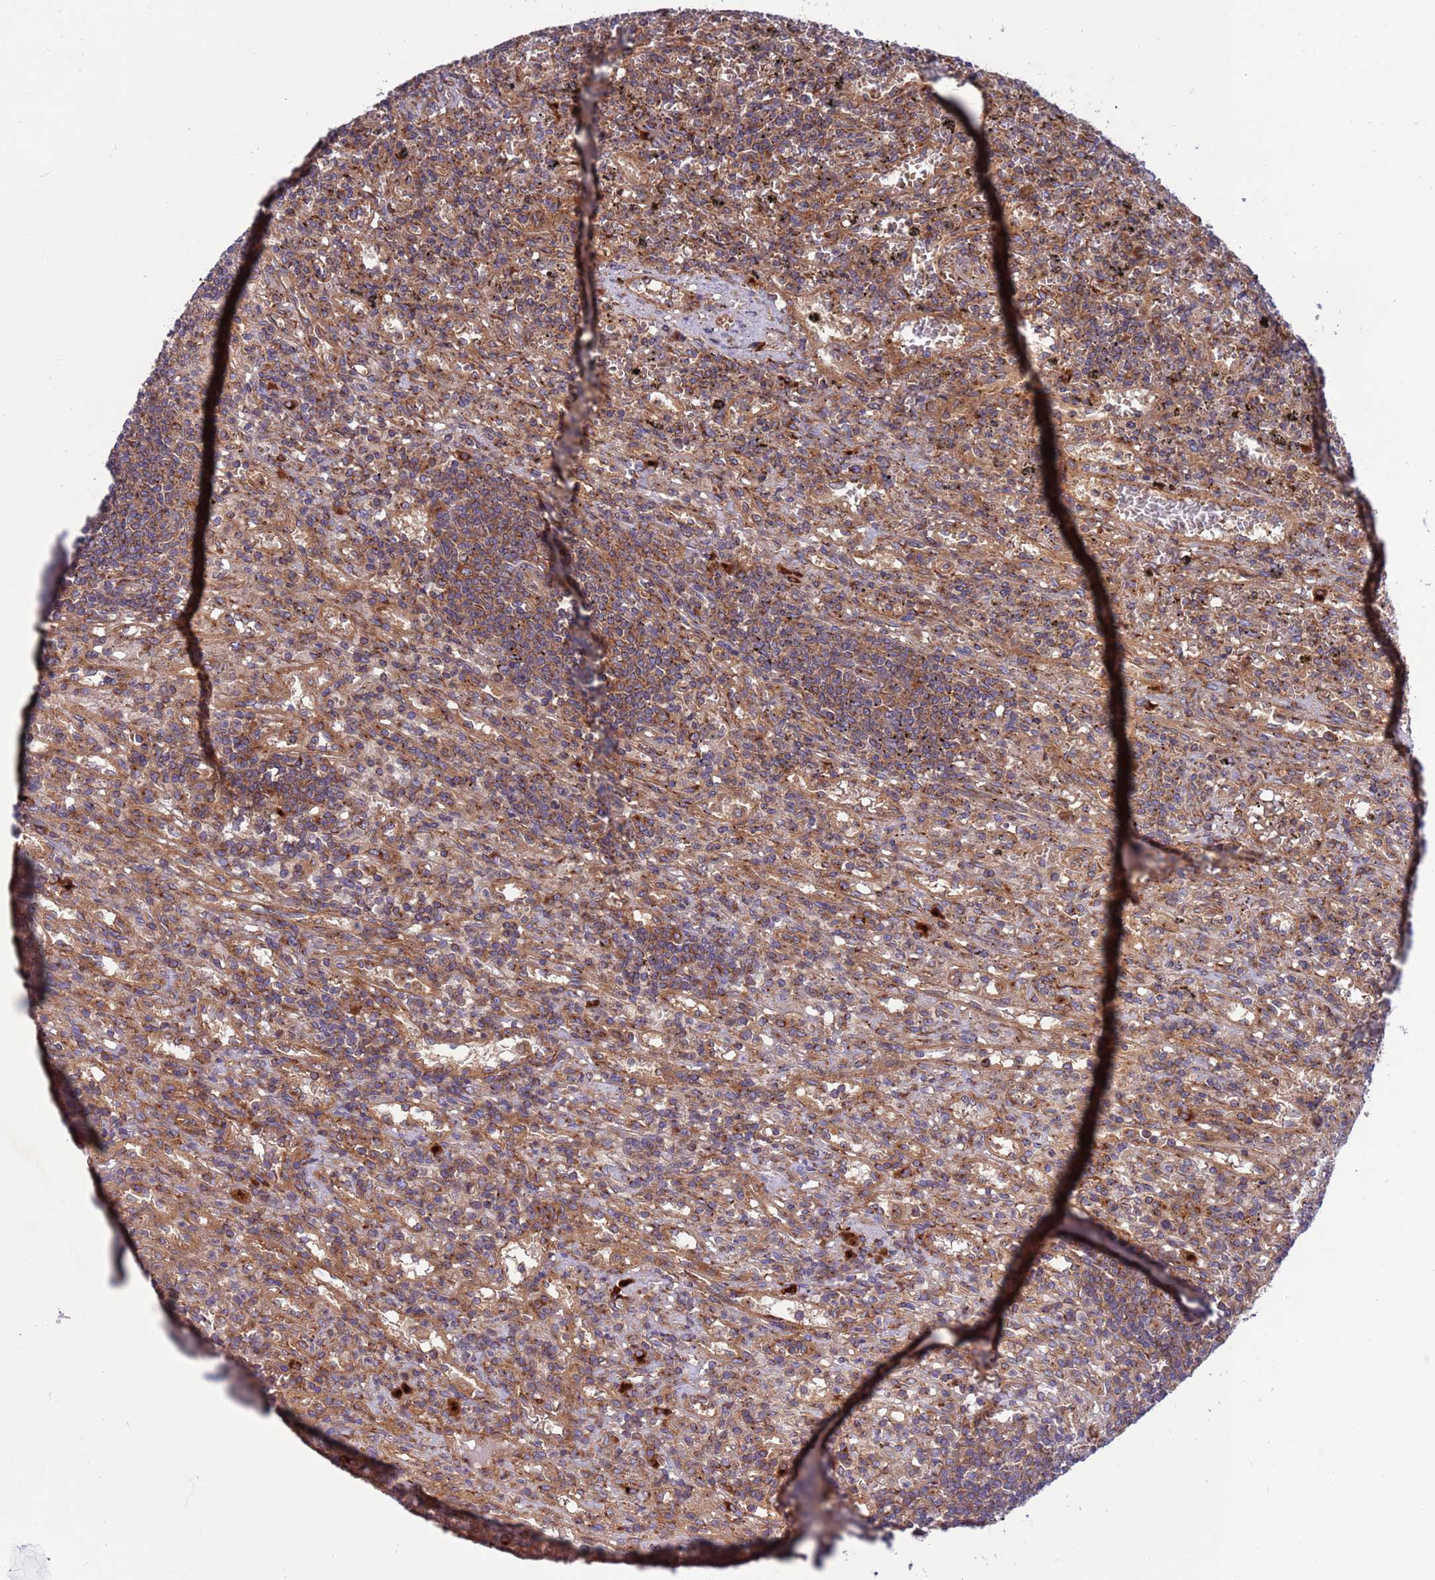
{"staining": {"intensity": "moderate", "quantity": ">75%", "location": "cytoplasmic/membranous"}, "tissue": "lymphoma", "cell_type": "Tumor cells", "image_type": "cancer", "snomed": [{"axis": "morphology", "description": "Malignant lymphoma, non-Hodgkin's type, Low grade"}, {"axis": "topography", "description": "Spleen"}], "caption": "Immunohistochemistry (DAB (3,3'-diaminobenzidine)) staining of malignant lymphoma, non-Hodgkin's type (low-grade) displays moderate cytoplasmic/membranous protein staining in approximately >75% of tumor cells. The staining is performed using DAB brown chromogen to label protein expression. The nuclei are counter-stained blue using hematoxylin.", "gene": "ZC3HAV1", "patient": {"sex": "male", "age": 76}}